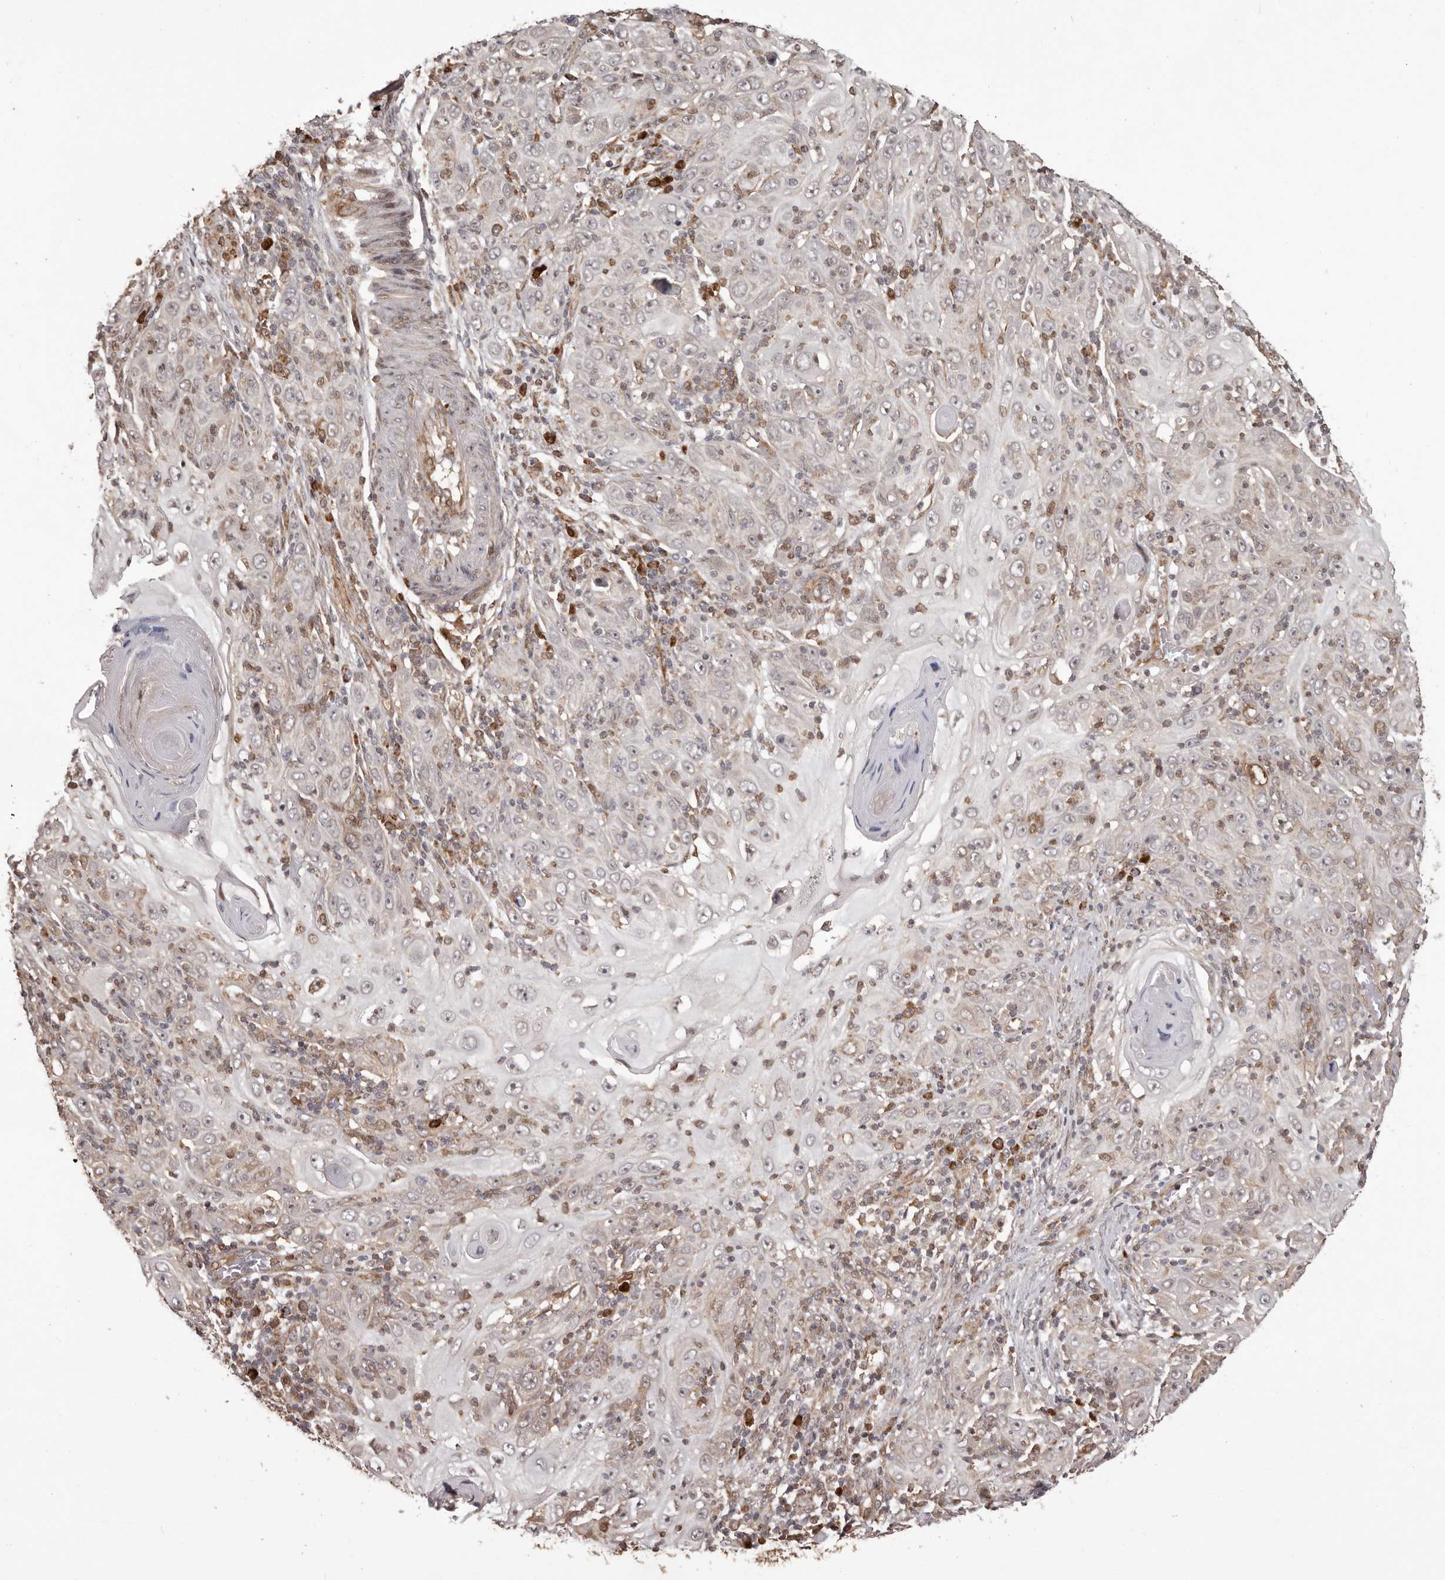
{"staining": {"intensity": "negative", "quantity": "none", "location": "none"}, "tissue": "skin cancer", "cell_type": "Tumor cells", "image_type": "cancer", "snomed": [{"axis": "morphology", "description": "Squamous cell carcinoma, NOS"}, {"axis": "topography", "description": "Skin"}], "caption": "Tumor cells show no significant positivity in skin cancer.", "gene": "GFOD1", "patient": {"sex": "female", "age": 88}}